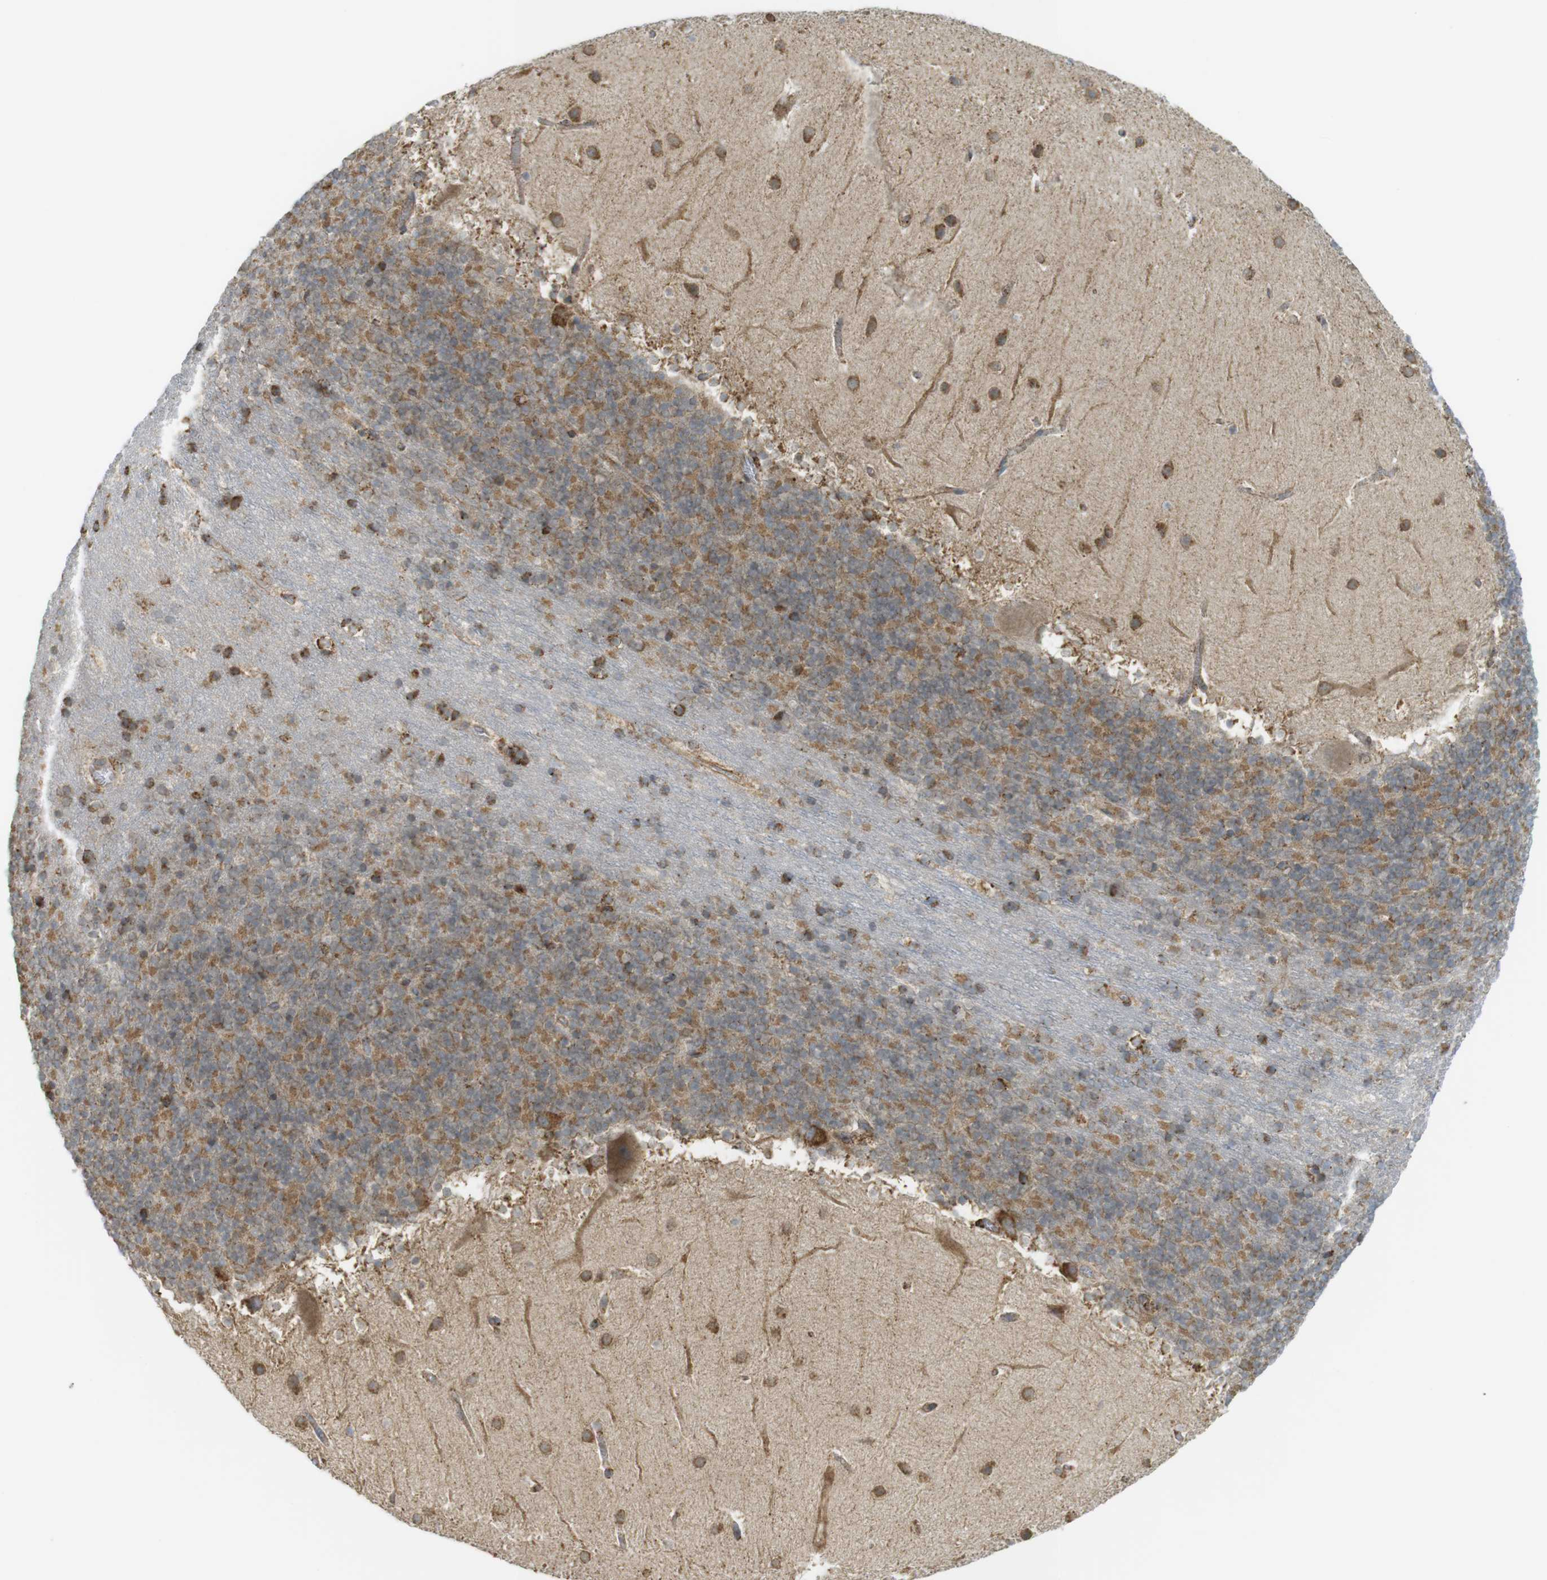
{"staining": {"intensity": "moderate", "quantity": "25%-75%", "location": "cytoplasmic/membranous"}, "tissue": "cerebellum", "cell_type": "Cells in granular layer", "image_type": "normal", "snomed": [{"axis": "morphology", "description": "Normal tissue, NOS"}, {"axis": "topography", "description": "Cerebellum"}], "caption": "A high-resolution histopathology image shows immunohistochemistry (IHC) staining of normal cerebellum, which reveals moderate cytoplasmic/membranous expression in about 25%-75% of cells in granular layer.", "gene": "MBOAT2", "patient": {"sex": "male", "age": 45}}